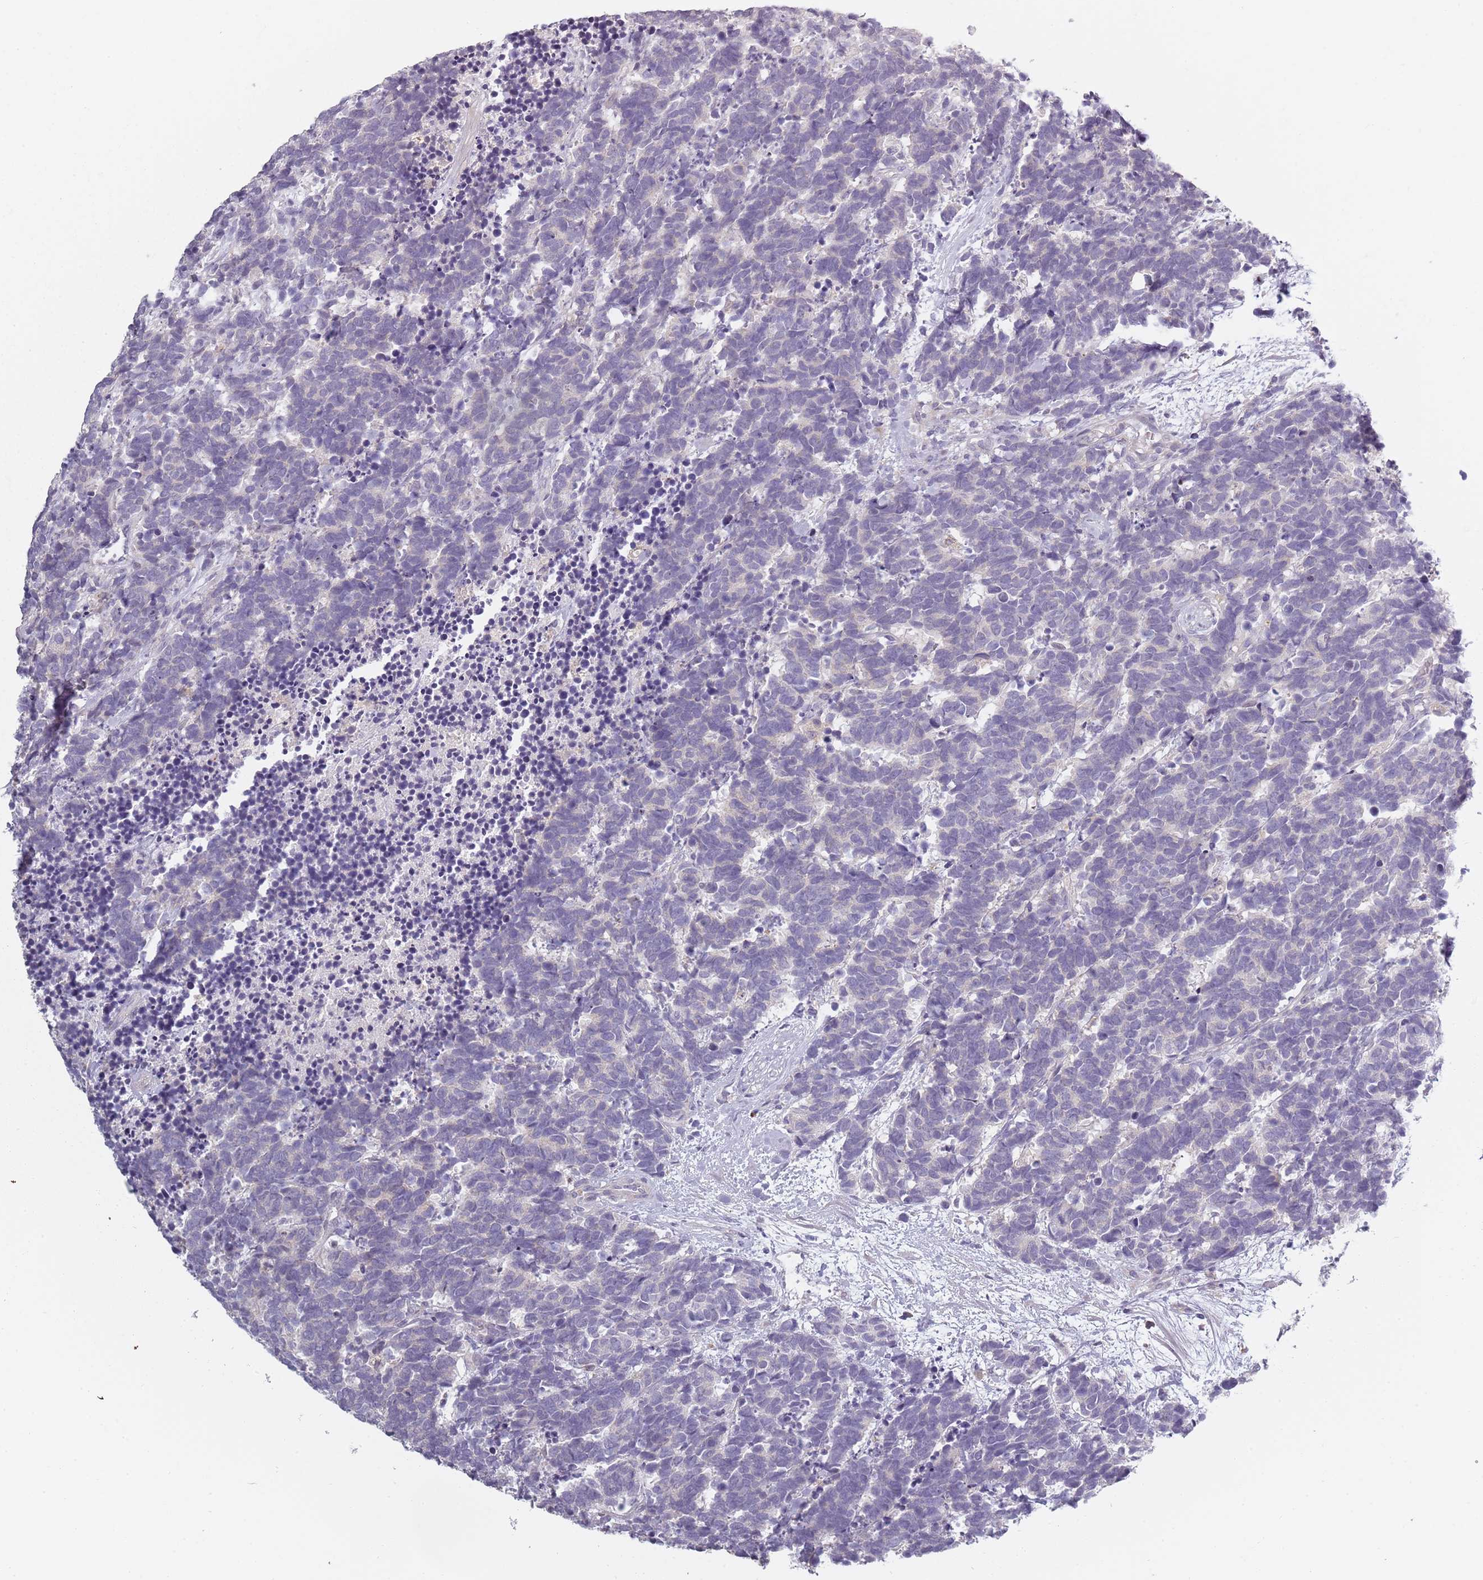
{"staining": {"intensity": "negative", "quantity": "none", "location": "none"}, "tissue": "carcinoid", "cell_type": "Tumor cells", "image_type": "cancer", "snomed": [{"axis": "morphology", "description": "Carcinoma, NOS"}, {"axis": "morphology", "description": "Carcinoid, malignant, NOS"}, {"axis": "topography", "description": "Prostate"}], "caption": "Tumor cells show no significant protein staining in carcinoid.", "gene": "CC2D2B", "patient": {"sex": "male", "age": 57}}